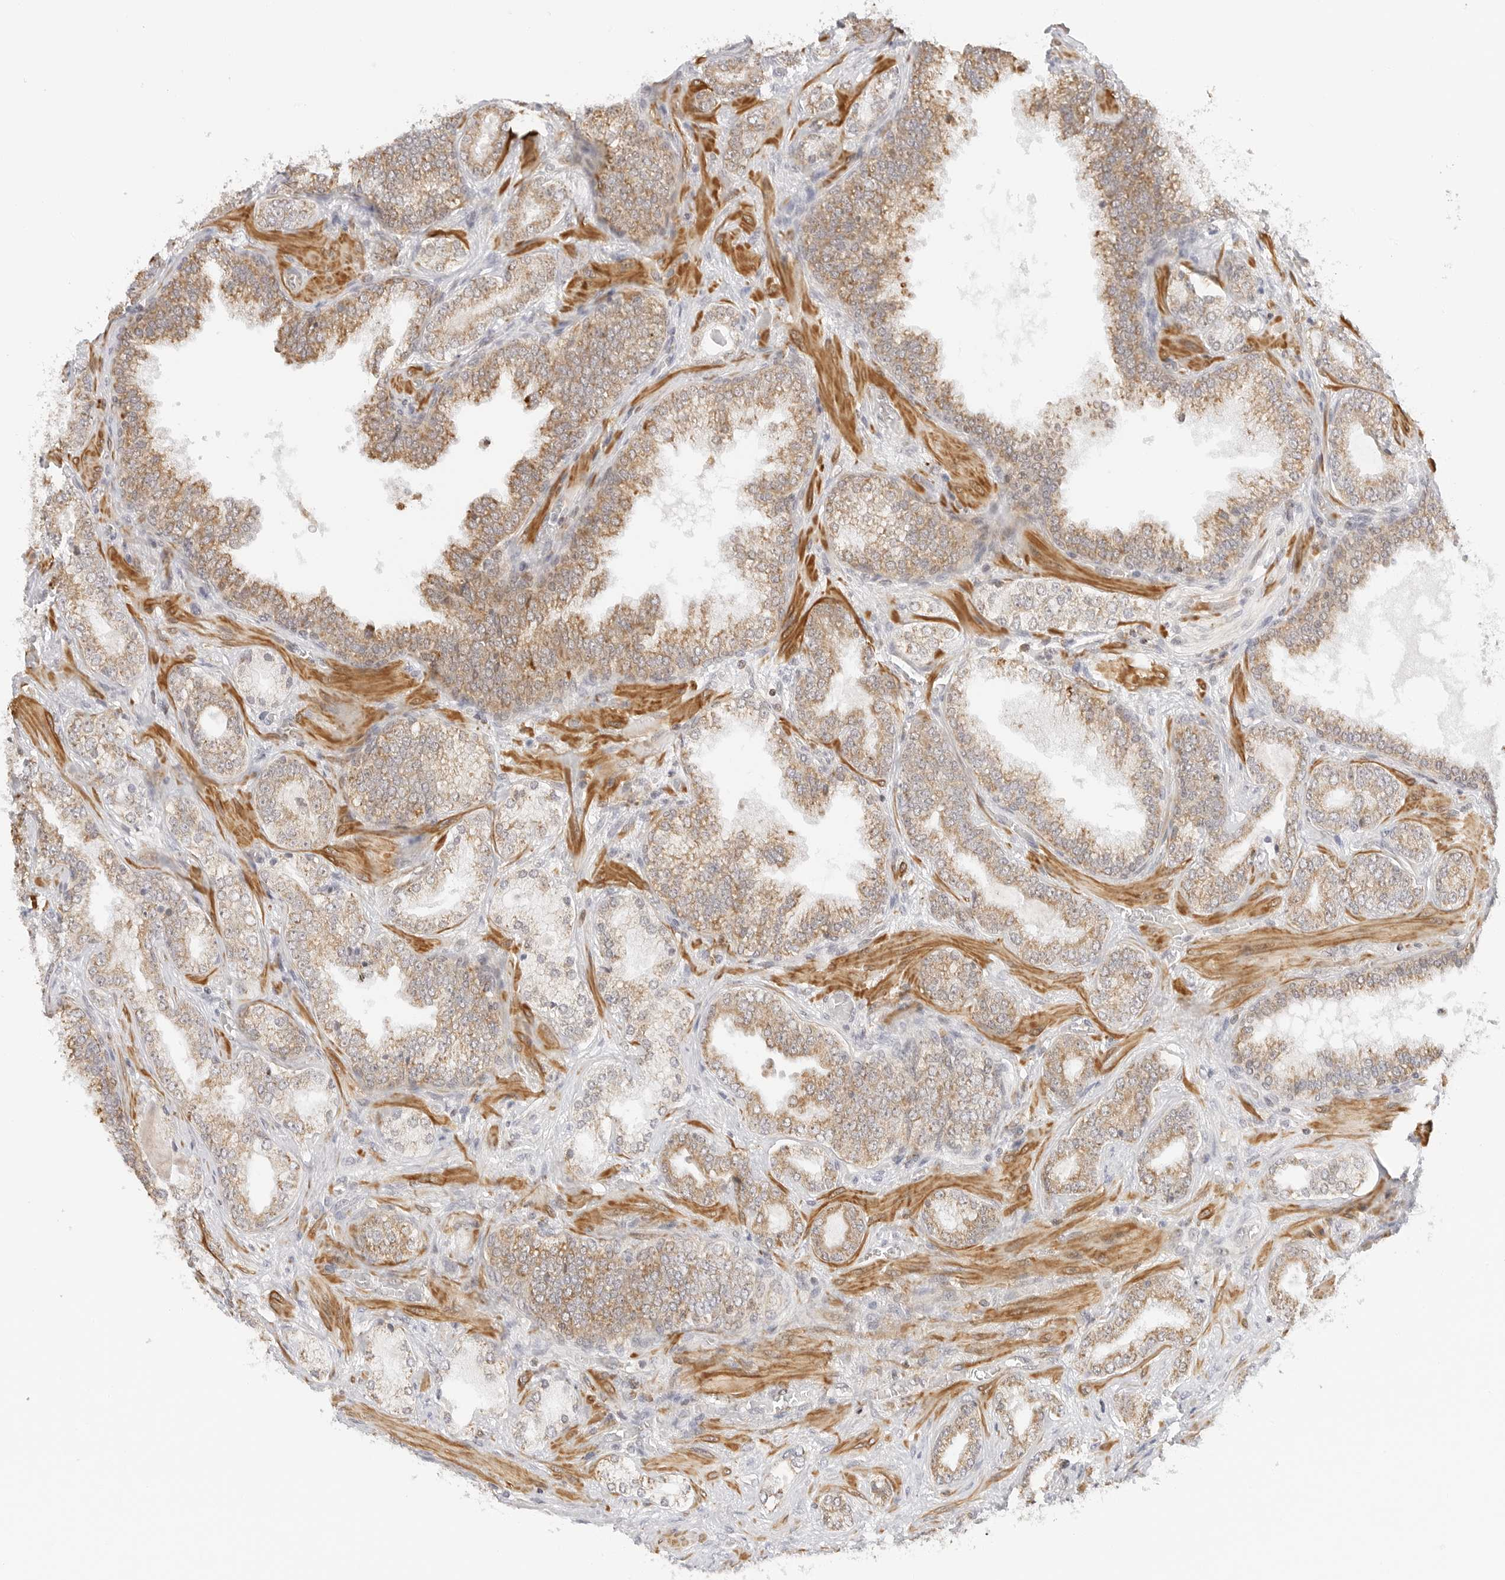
{"staining": {"intensity": "weak", "quantity": ">75%", "location": "cytoplasmic/membranous"}, "tissue": "prostate cancer", "cell_type": "Tumor cells", "image_type": "cancer", "snomed": [{"axis": "morphology", "description": "Adenocarcinoma, High grade"}, {"axis": "topography", "description": "Prostate"}], "caption": "Immunohistochemical staining of adenocarcinoma (high-grade) (prostate) demonstrates weak cytoplasmic/membranous protein expression in about >75% of tumor cells. The staining was performed using DAB, with brown indicating positive protein expression. Nuclei are stained blue with hematoxylin.", "gene": "GORAB", "patient": {"sex": "male", "age": 58}}